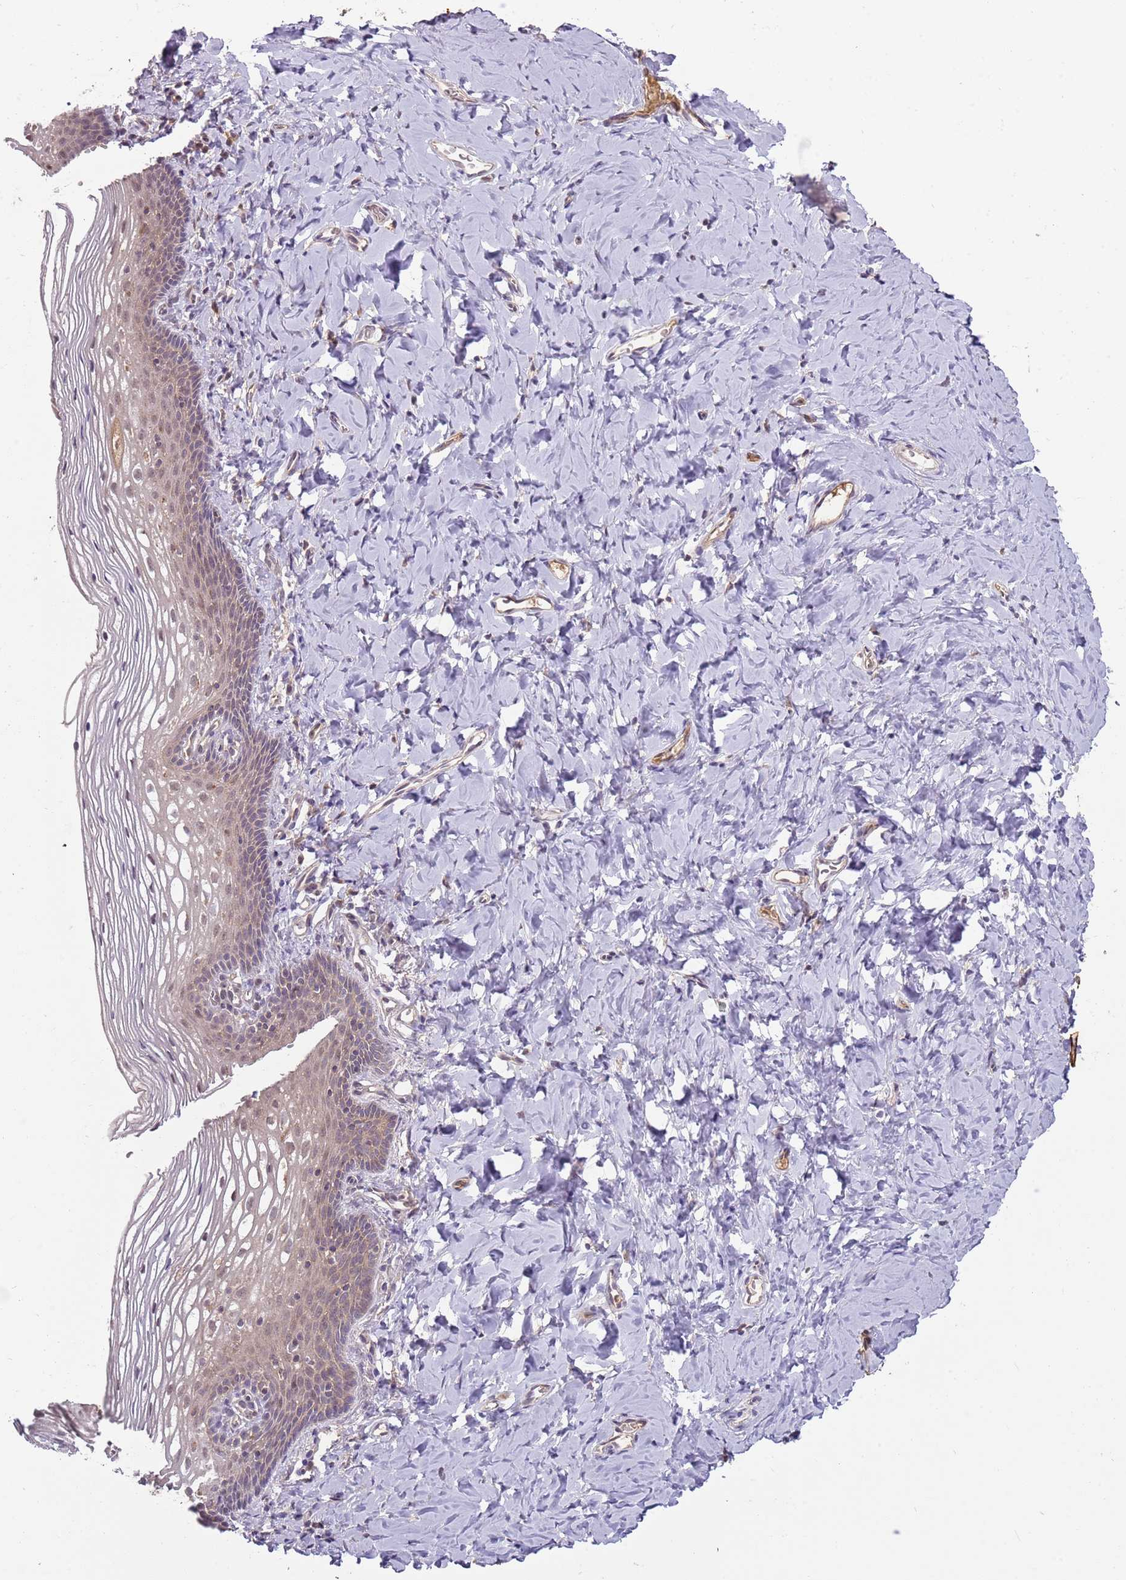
{"staining": {"intensity": "weak", "quantity": "25%-75%", "location": "cytoplasmic/membranous,nuclear"}, "tissue": "vagina", "cell_type": "Squamous epithelial cells", "image_type": "normal", "snomed": [{"axis": "morphology", "description": "Normal tissue, NOS"}, {"axis": "topography", "description": "Vagina"}], "caption": "Squamous epithelial cells demonstrate weak cytoplasmic/membranous,nuclear positivity in about 25%-75% of cells in benign vagina.", "gene": "NBPF4", "patient": {"sex": "female", "age": 60}}